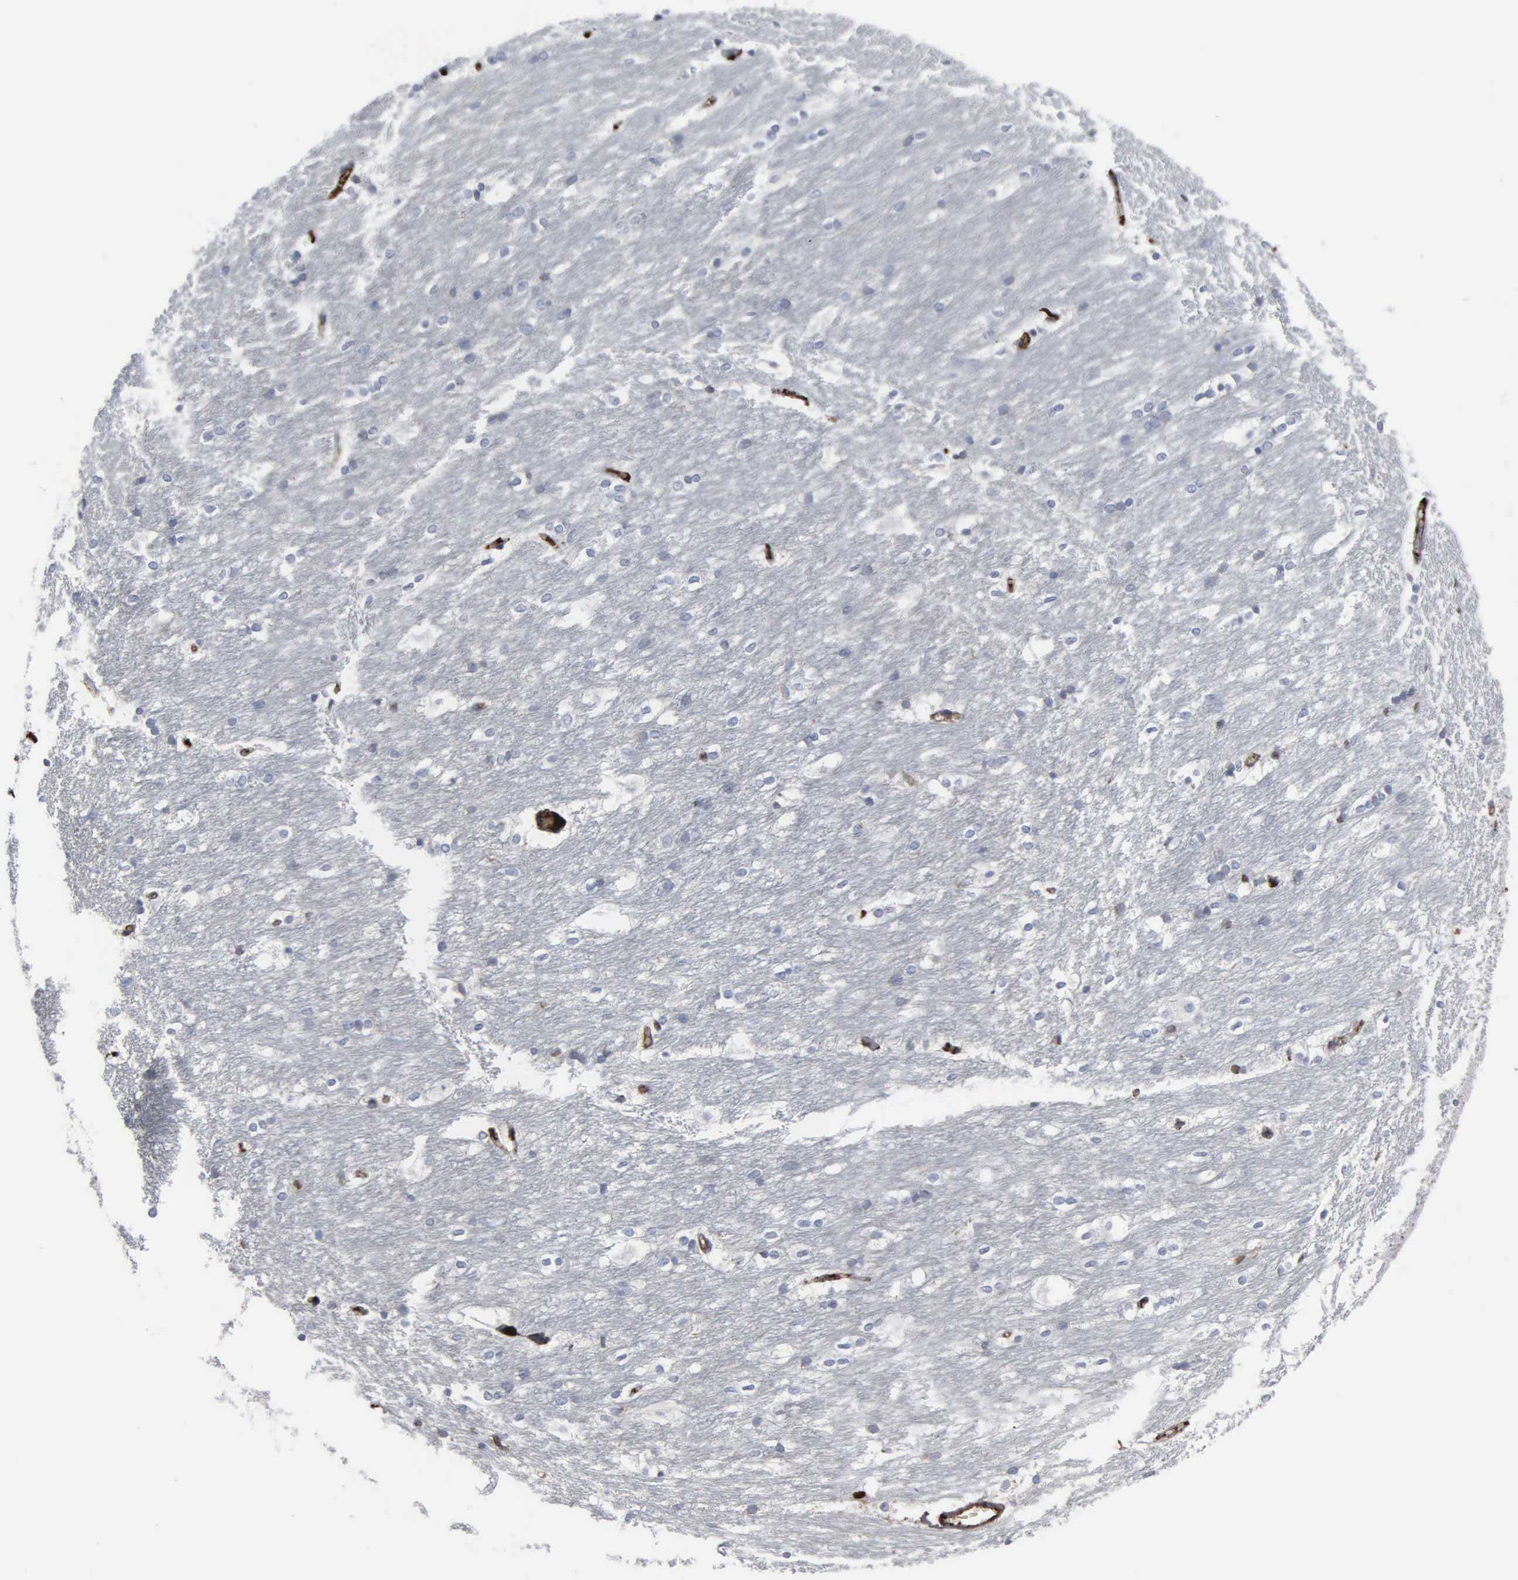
{"staining": {"intensity": "negative", "quantity": "none", "location": "none"}, "tissue": "caudate", "cell_type": "Glial cells", "image_type": "normal", "snomed": [{"axis": "morphology", "description": "Normal tissue, NOS"}, {"axis": "topography", "description": "Lateral ventricle wall"}], "caption": "Immunohistochemistry (IHC) image of normal caudate stained for a protein (brown), which reveals no staining in glial cells.", "gene": "FN1", "patient": {"sex": "female", "age": 19}}